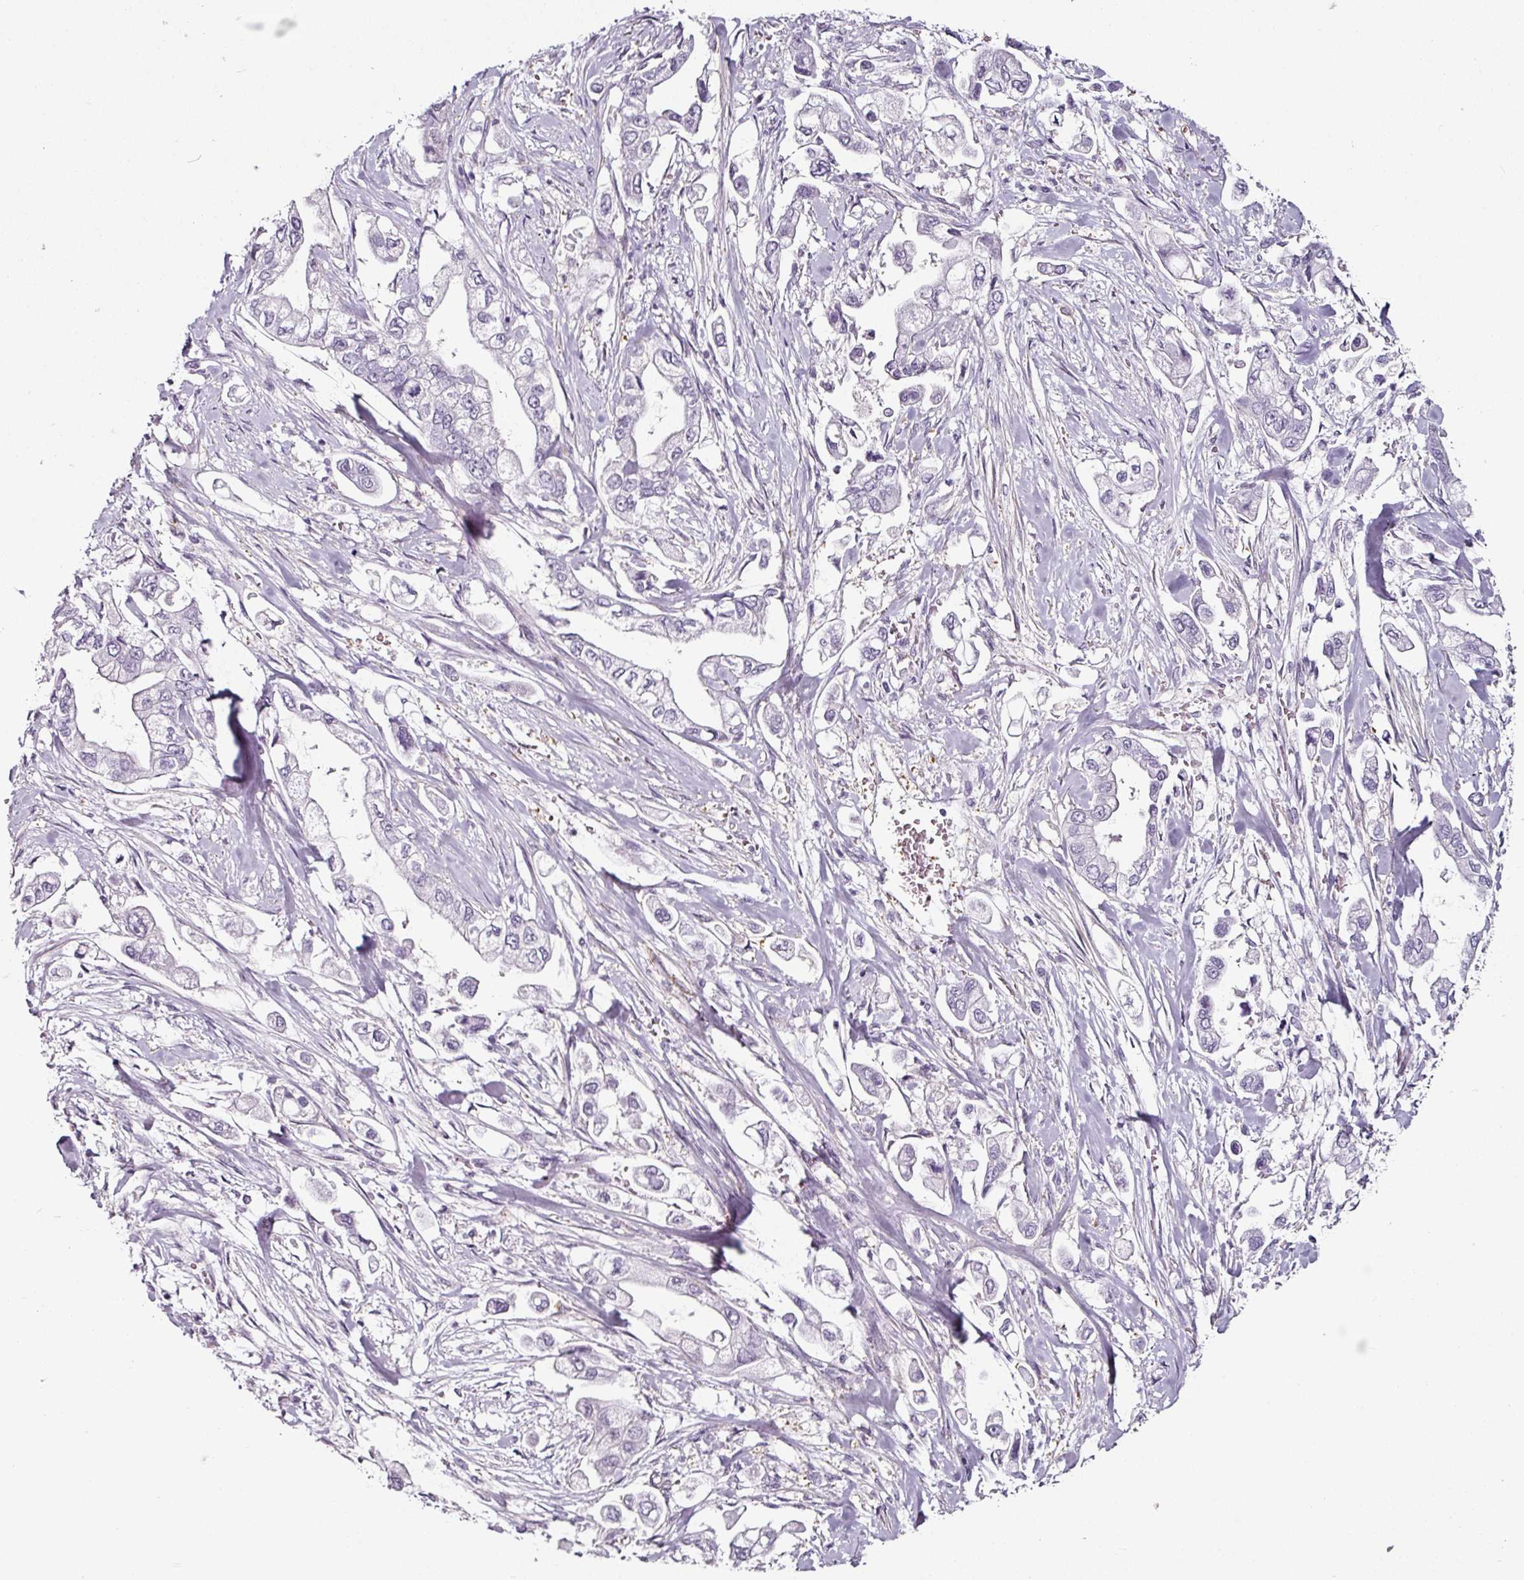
{"staining": {"intensity": "negative", "quantity": "none", "location": "none"}, "tissue": "stomach cancer", "cell_type": "Tumor cells", "image_type": "cancer", "snomed": [{"axis": "morphology", "description": "Adenocarcinoma, NOS"}, {"axis": "topography", "description": "Stomach"}], "caption": "Photomicrograph shows no significant protein staining in tumor cells of stomach cancer.", "gene": "CAP2", "patient": {"sex": "male", "age": 62}}